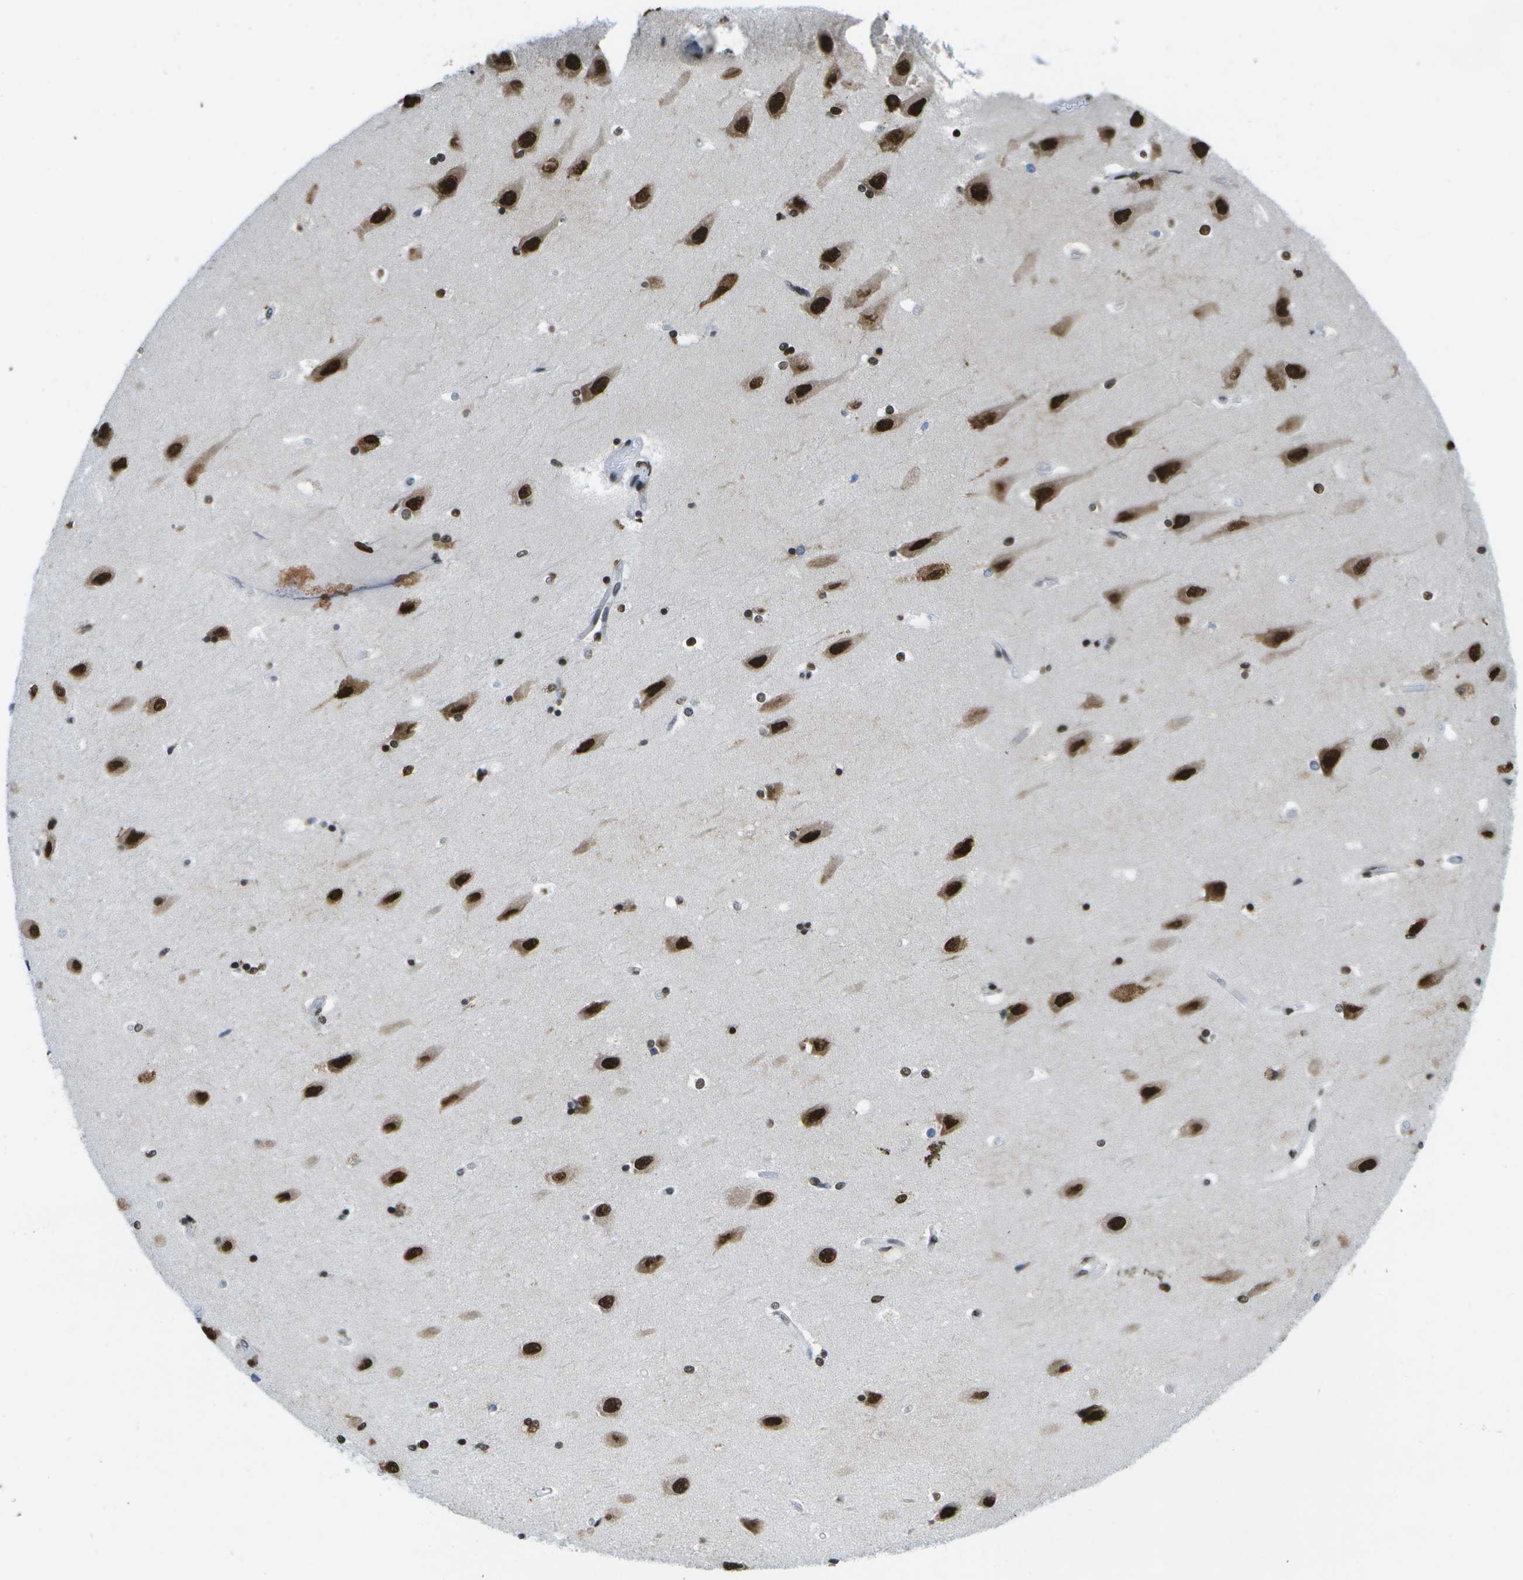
{"staining": {"intensity": "strong", "quantity": ">75%", "location": "nuclear"}, "tissue": "hippocampus", "cell_type": "Glial cells", "image_type": "normal", "snomed": [{"axis": "morphology", "description": "Normal tissue, NOS"}, {"axis": "topography", "description": "Hippocampus"}], "caption": "Hippocampus stained for a protein displays strong nuclear positivity in glial cells.", "gene": "NSRP1", "patient": {"sex": "male", "age": 45}}